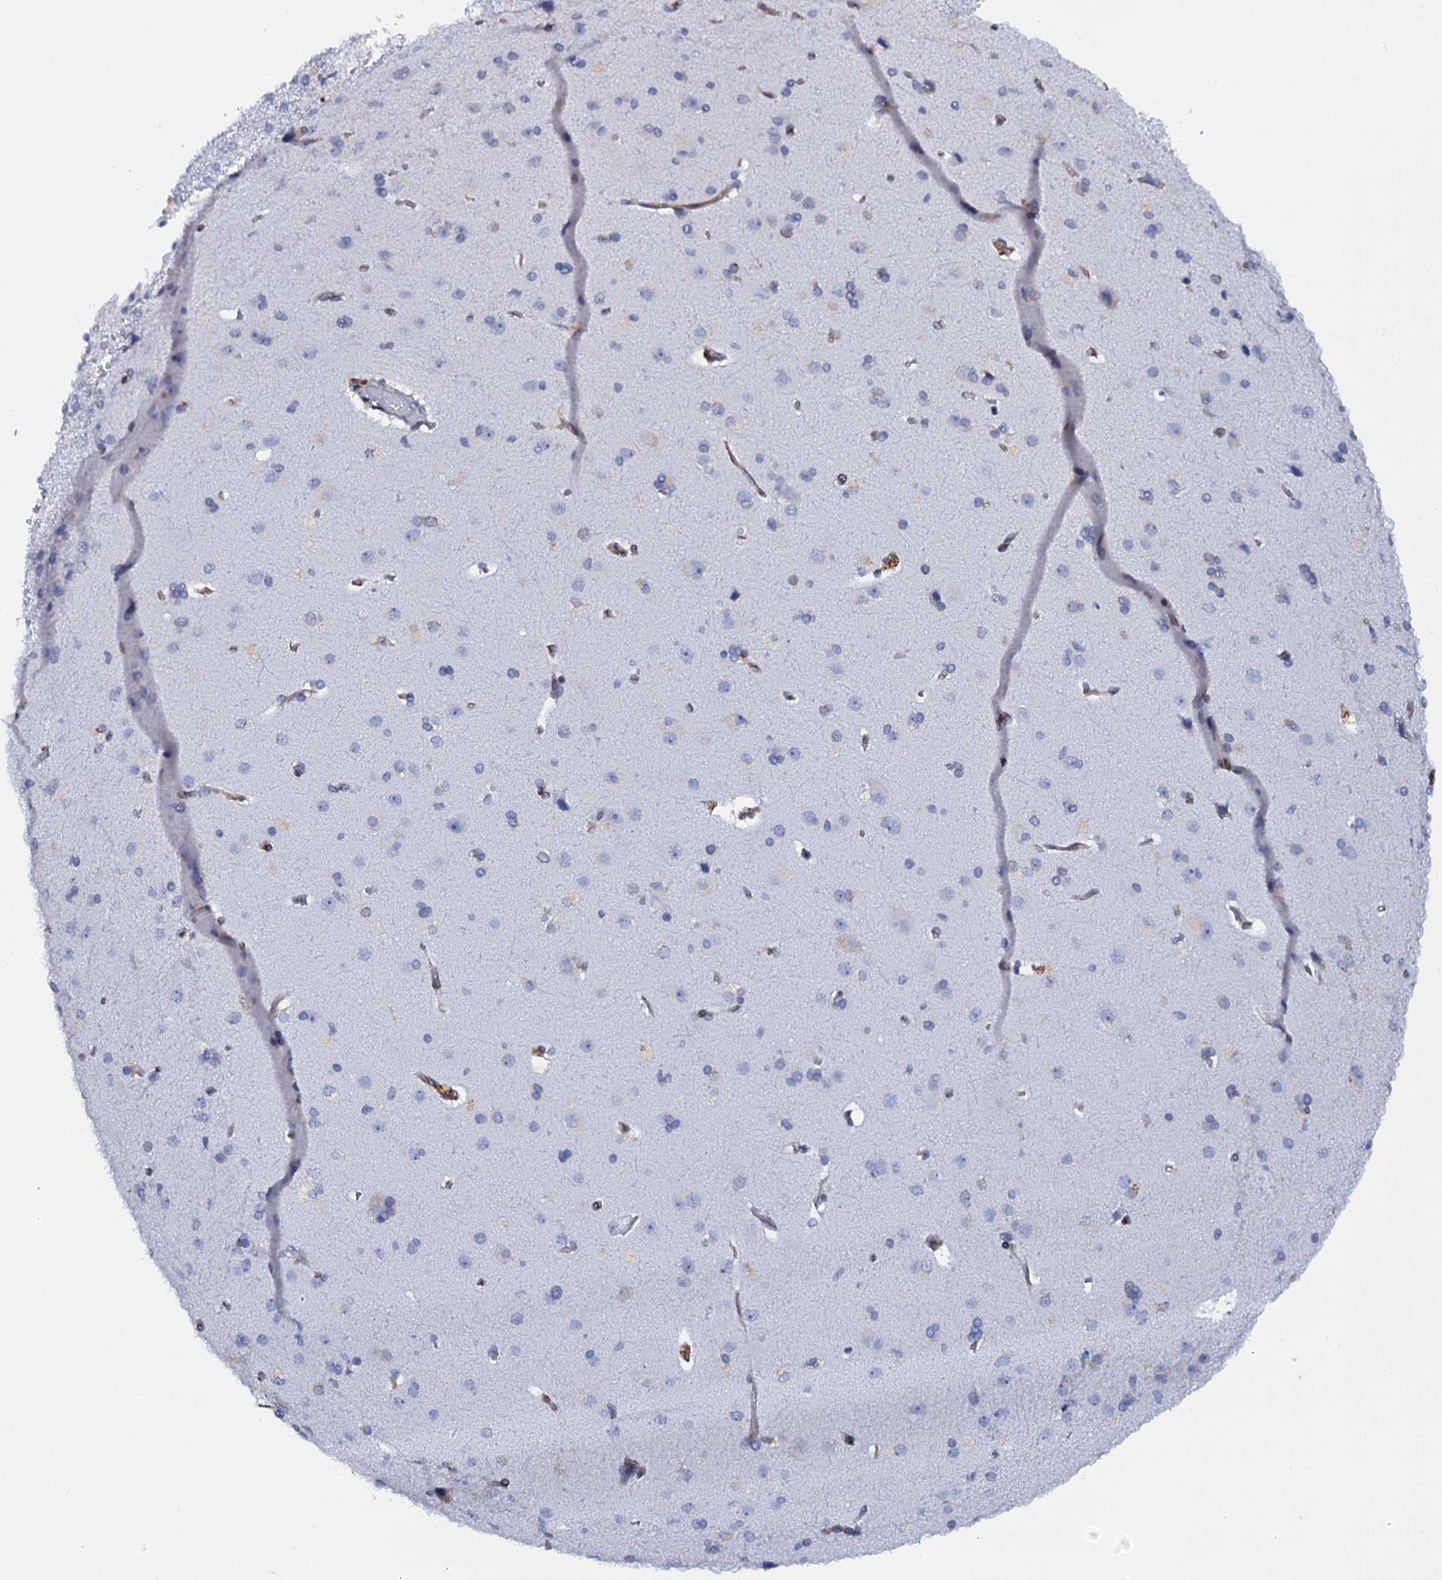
{"staining": {"intensity": "weak", "quantity": ">75%", "location": "cytoplasmic/membranous"}, "tissue": "cerebral cortex", "cell_type": "Endothelial cells", "image_type": "normal", "snomed": [{"axis": "morphology", "description": "Normal tissue, NOS"}, {"axis": "topography", "description": "Cerebral cortex"}], "caption": "Immunohistochemistry of benign human cerebral cortex shows low levels of weak cytoplasmic/membranous positivity in about >75% of endothelial cells. (DAB IHC with brightfield microscopy, high magnification).", "gene": "POGLUT3", "patient": {"sex": "male", "age": 62}}